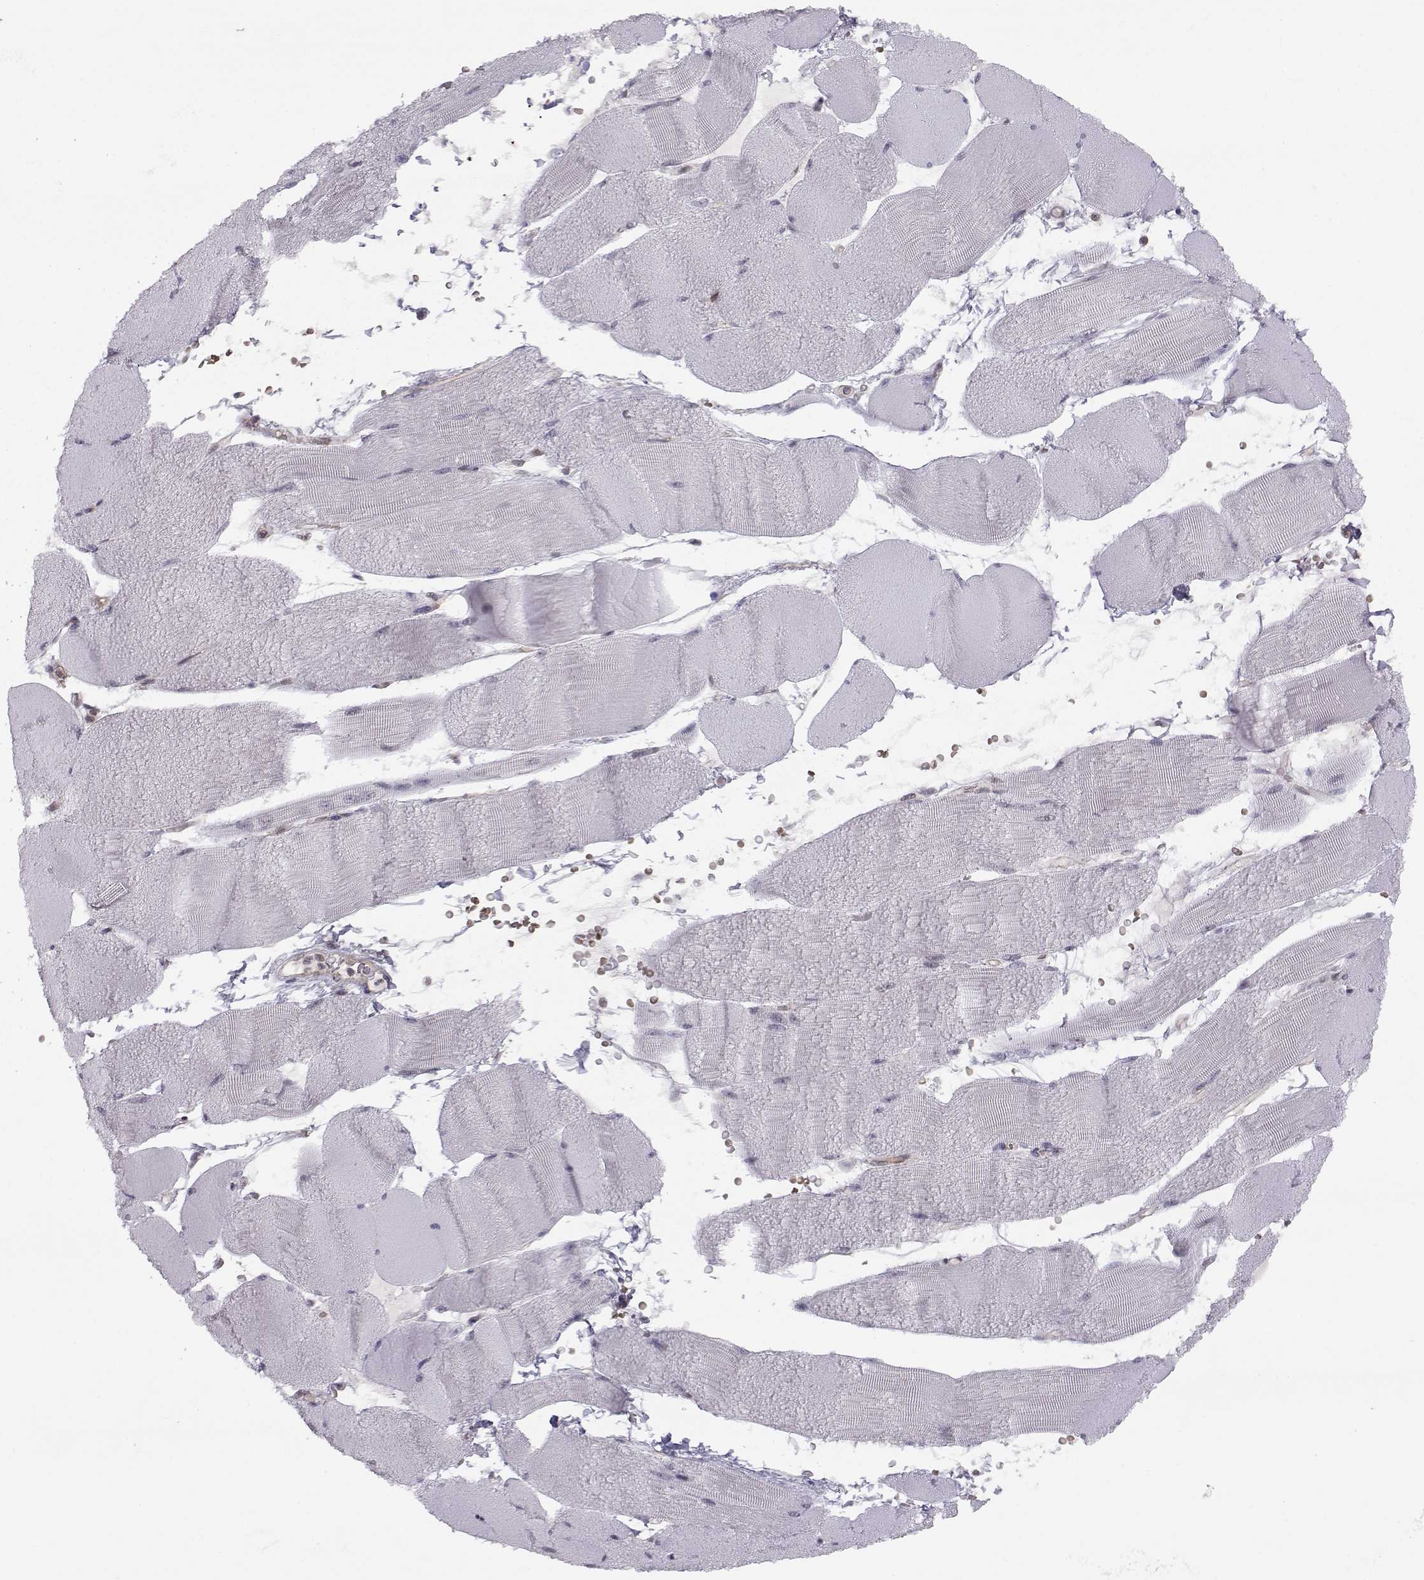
{"staining": {"intensity": "negative", "quantity": "none", "location": "none"}, "tissue": "skeletal muscle", "cell_type": "Myocytes", "image_type": "normal", "snomed": [{"axis": "morphology", "description": "Normal tissue, NOS"}, {"axis": "topography", "description": "Skeletal muscle"}], "caption": "Immunohistochemistry (IHC) of benign human skeletal muscle demonstrates no positivity in myocytes.", "gene": "KIF13B", "patient": {"sex": "male", "age": 56}}